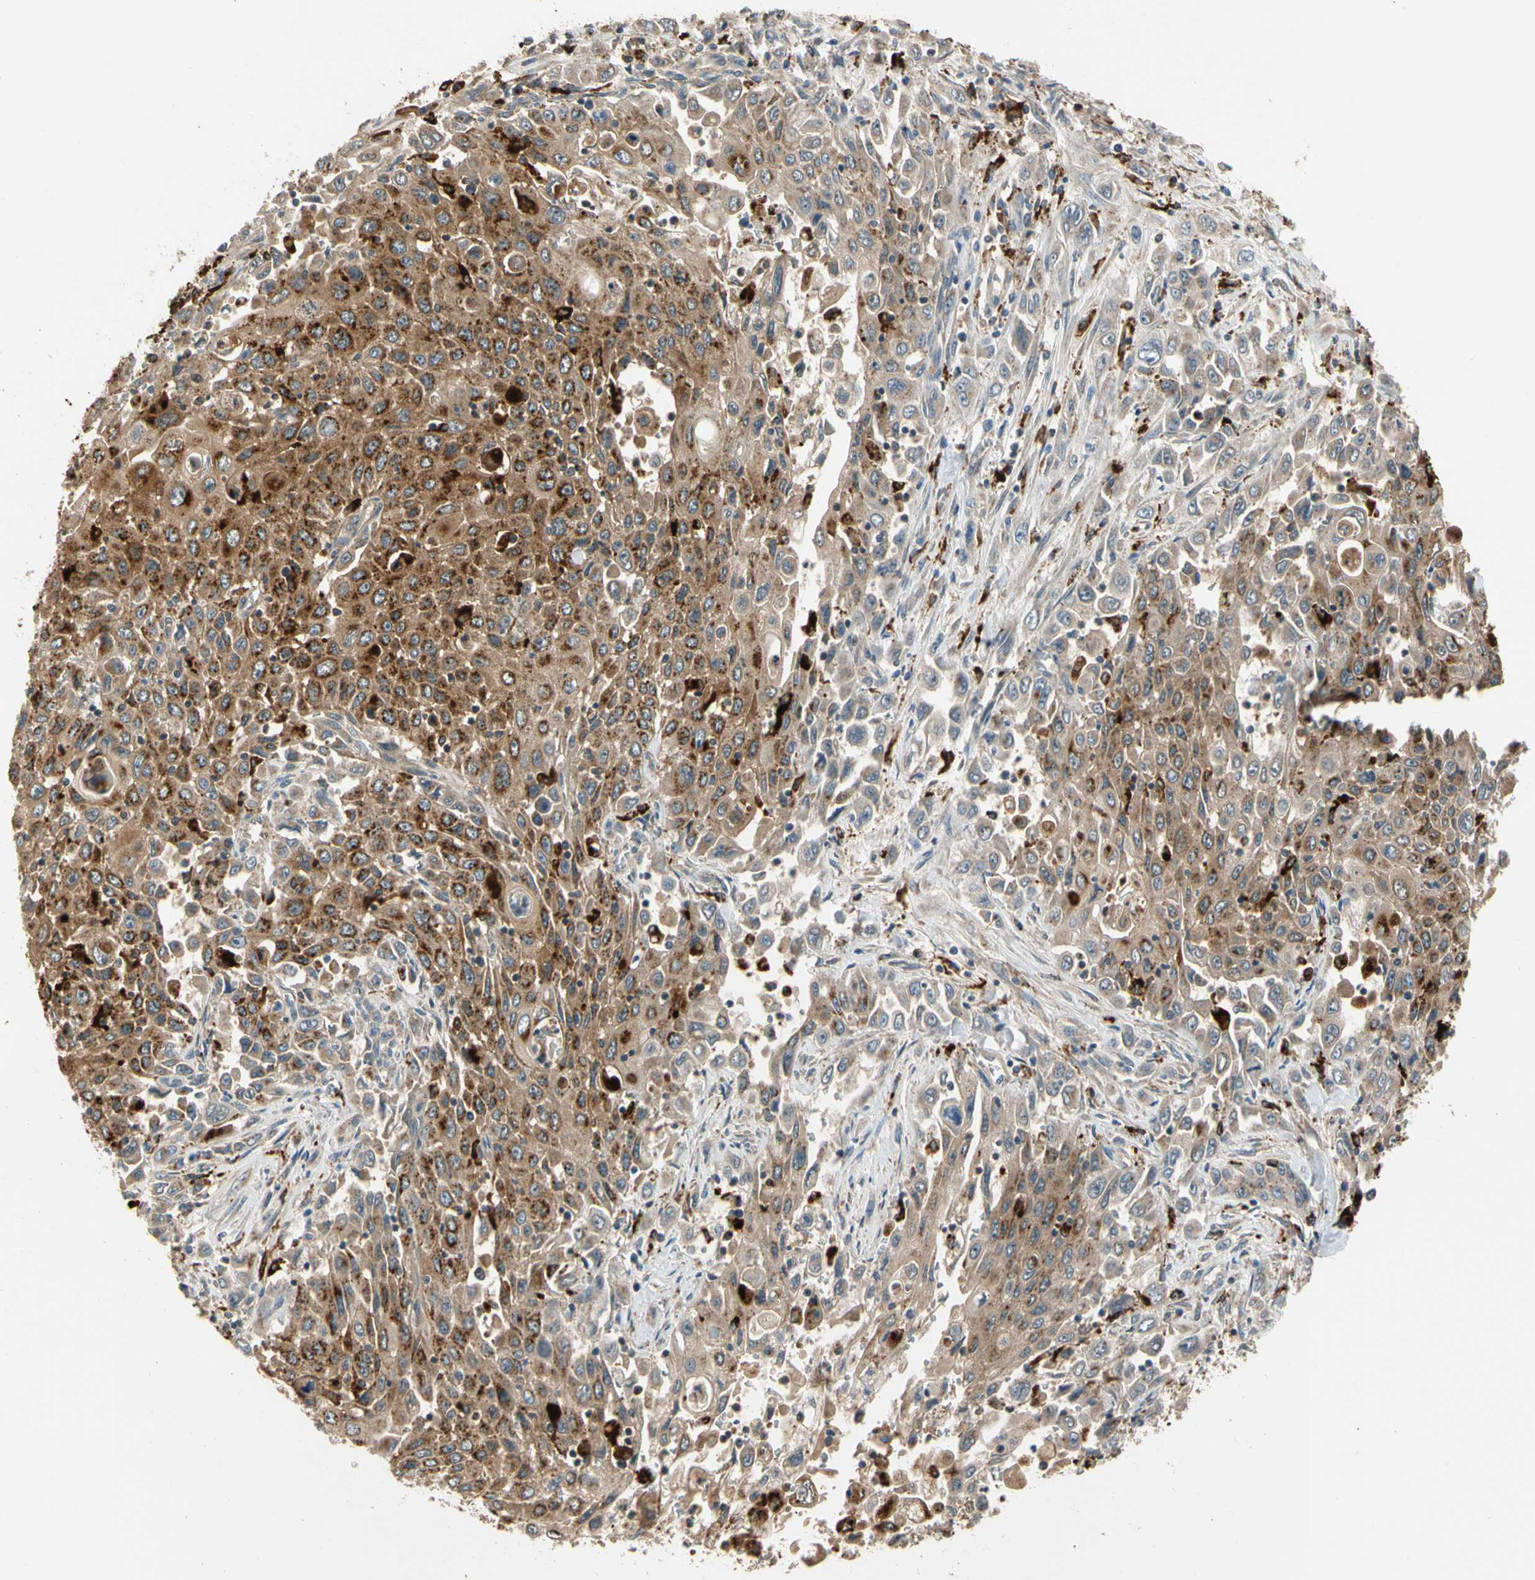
{"staining": {"intensity": "moderate", "quantity": ">75%", "location": "cytoplasmic/membranous"}, "tissue": "pancreatic cancer", "cell_type": "Tumor cells", "image_type": "cancer", "snomed": [{"axis": "morphology", "description": "Adenocarcinoma, NOS"}, {"axis": "topography", "description": "Pancreas"}], "caption": "Tumor cells demonstrate medium levels of moderate cytoplasmic/membranous staining in about >75% of cells in human pancreatic cancer (adenocarcinoma). Using DAB (3,3'-diaminobenzidine) (brown) and hematoxylin (blue) stains, captured at high magnification using brightfield microscopy.", "gene": "GM2A", "patient": {"sex": "male", "age": 70}}